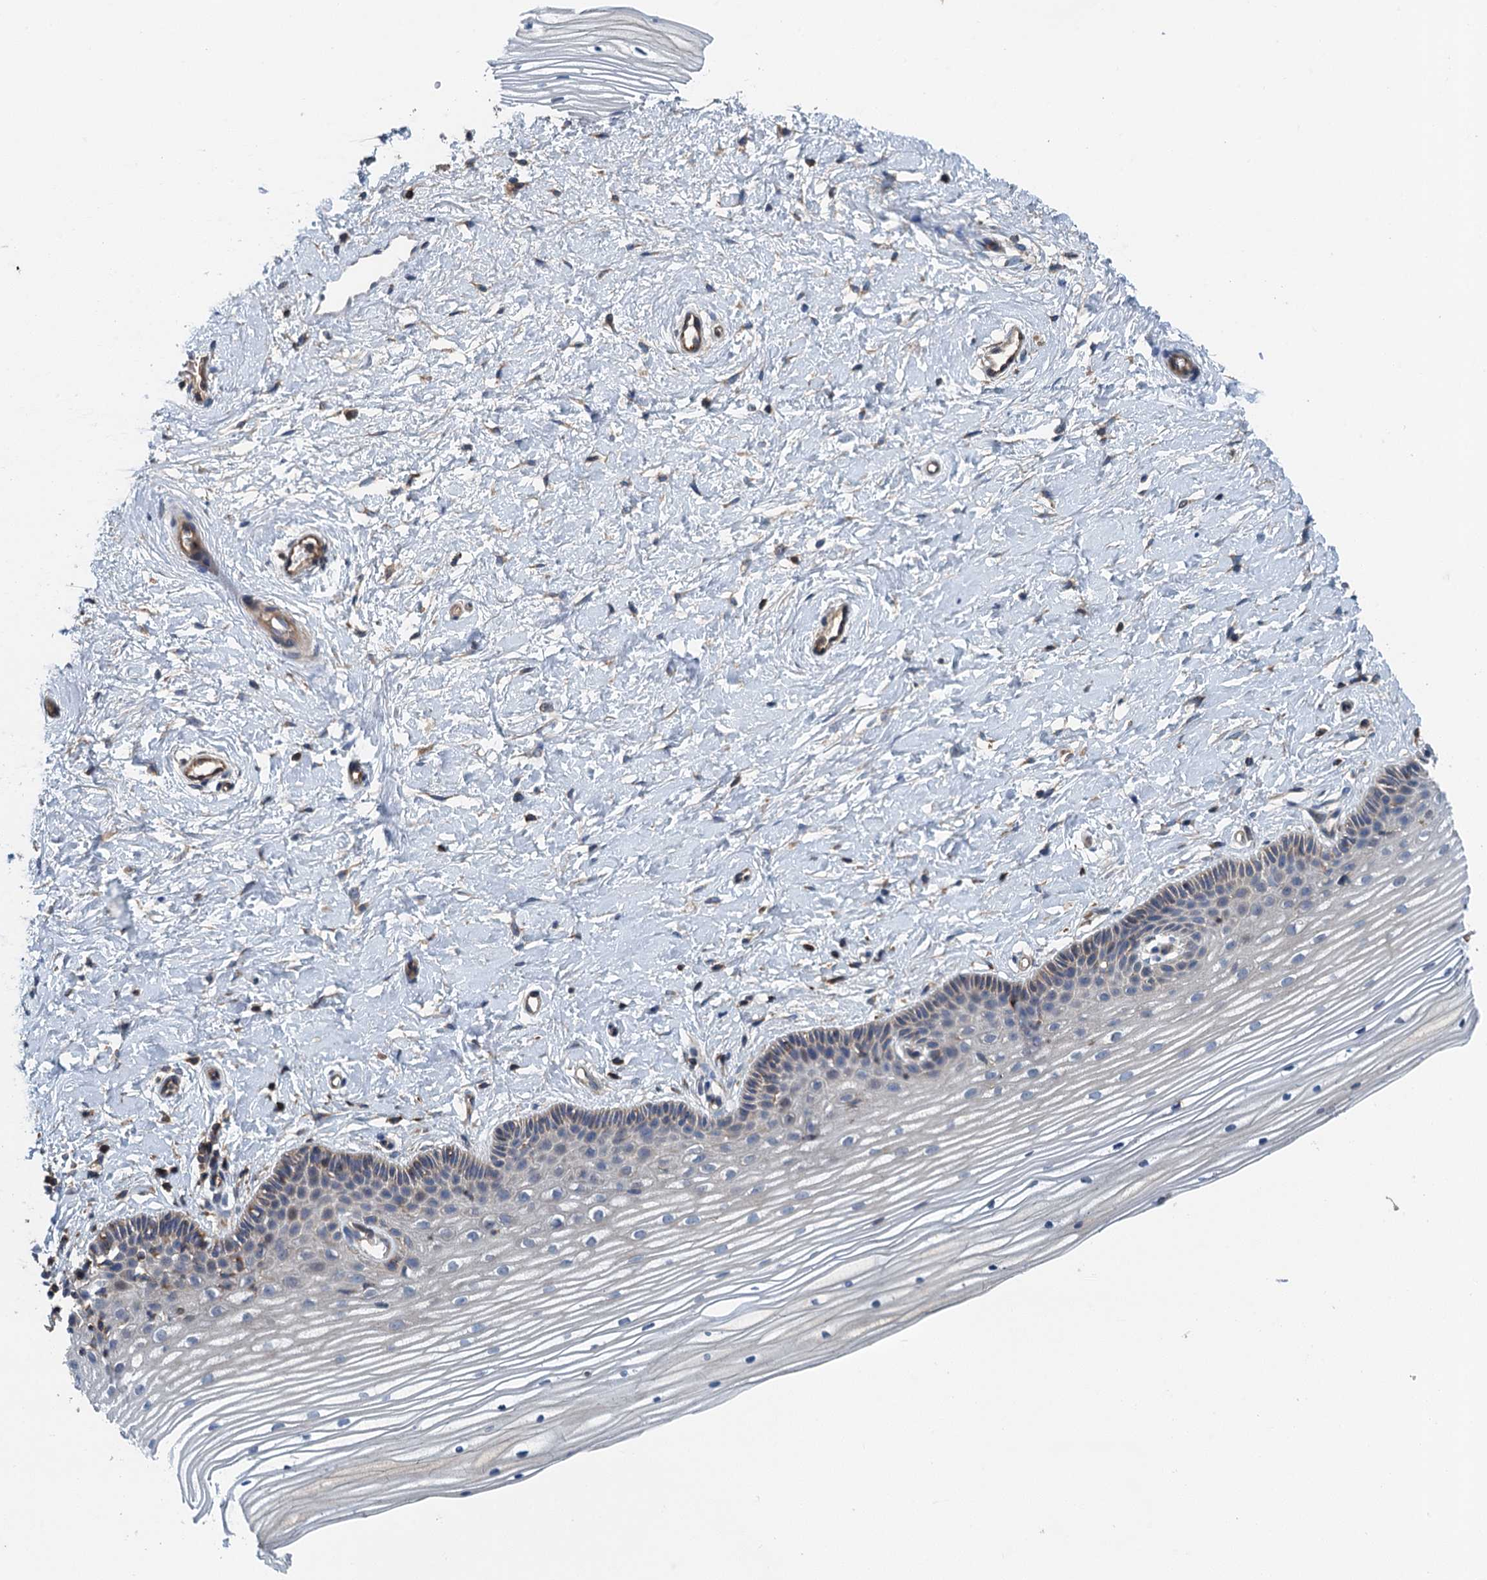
{"staining": {"intensity": "weak", "quantity": "<25%", "location": "cytoplasmic/membranous"}, "tissue": "vagina", "cell_type": "Squamous epithelial cells", "image_type": "normal", "snomed": [{"axis": "morphology", "description": "Normal tissue, NOS"}, {"axis": "topography", "description": "Vagina"}, {"axis": "topography", "description": "Cervix"}], "caption": "An immunohistochemistry (IHC) histopathology image of unremarkable vagina is shown. There is no staining in squamous epithelial cells of vagina.", "gene": "PPP1R14D", "patient": {"sex": "female", "age": 40}}